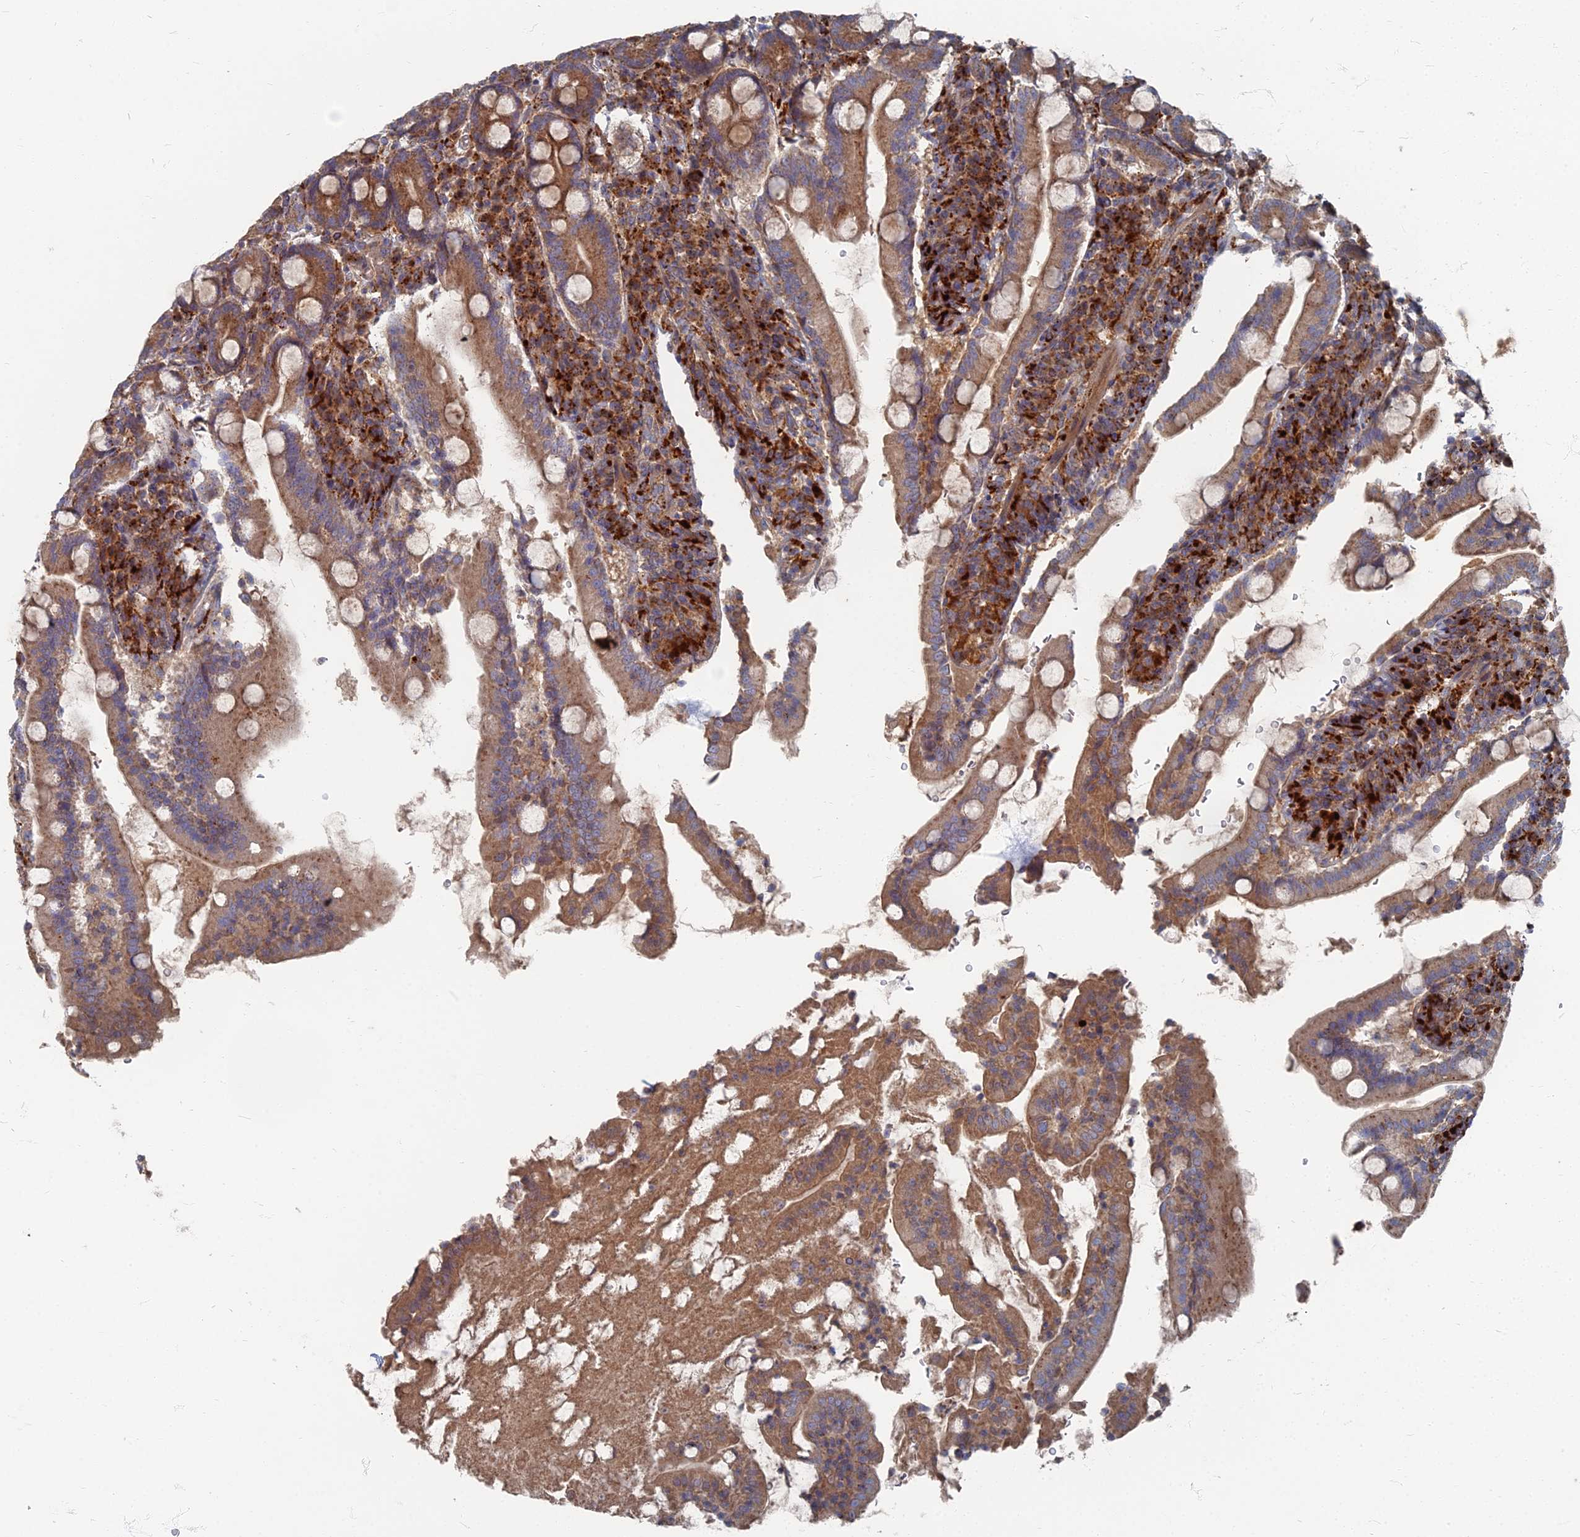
{"staining": {"intensity": "strong", "quantity": ">75%", "location": "cytoplasmic/membranous"}, "tissue": "duodenum", "cell_type": "Glandular cells", "image_type": "normal", "snomed": [{"axis": "morphology", "description": "Normal tissue, NOS"}, {"axis": "topography", "description": "Duodenum"}], "caption": "Immunohistochemistry micrograph of normal duodenum: duodenum stained using IHC shows high levels of strong protein expression localized specifically in the cytoplasmic/membranous of glandular cells, appearing as a cytoplasmic/membranous brown color.", "gene": "PPCDC", "patient": {"sex": "male", "age": 35}}